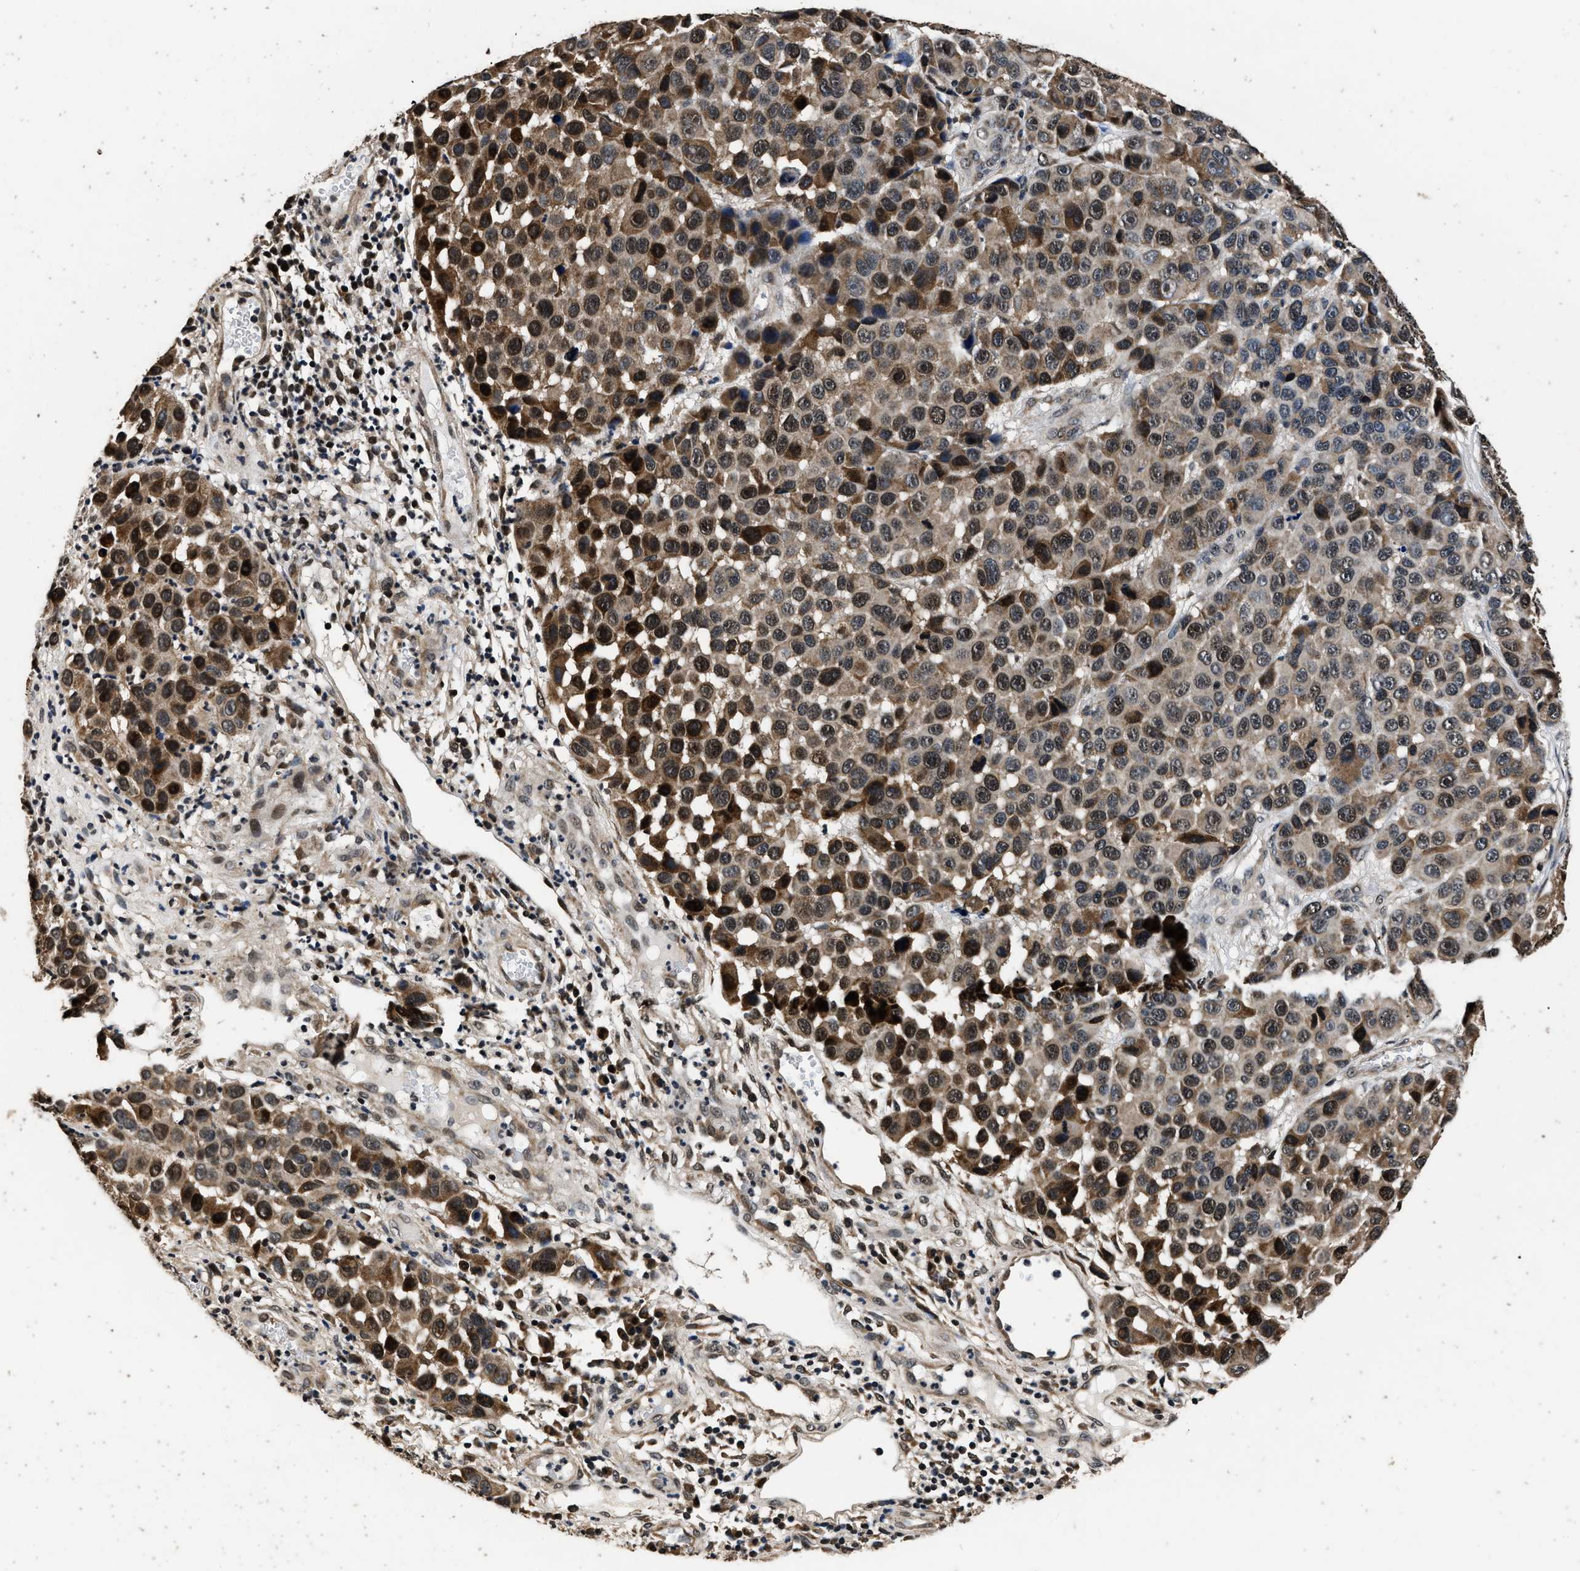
{"staining": {"intensity": "strong", "quantity": "<25%", "location": "cytoplasmic/membranous,nuclear"}, "tissue": "melanoma", "cell_type": "Tumor cells", "image_type": "cancer", "snomed": [{"axis": "morphology", "description": "Malignant melanoma, NOS"}, {"axis": "topography", "description": "Skin"}], "caption": "Malignant melanoma was stained to show a protein in brown. There is medium levels of strong cytoplasmic/membranous and nuclear expression in approximately <25% of tumor cells.", "gene": "CSTF1", "patient": {"sex": "male", "age": 53}}